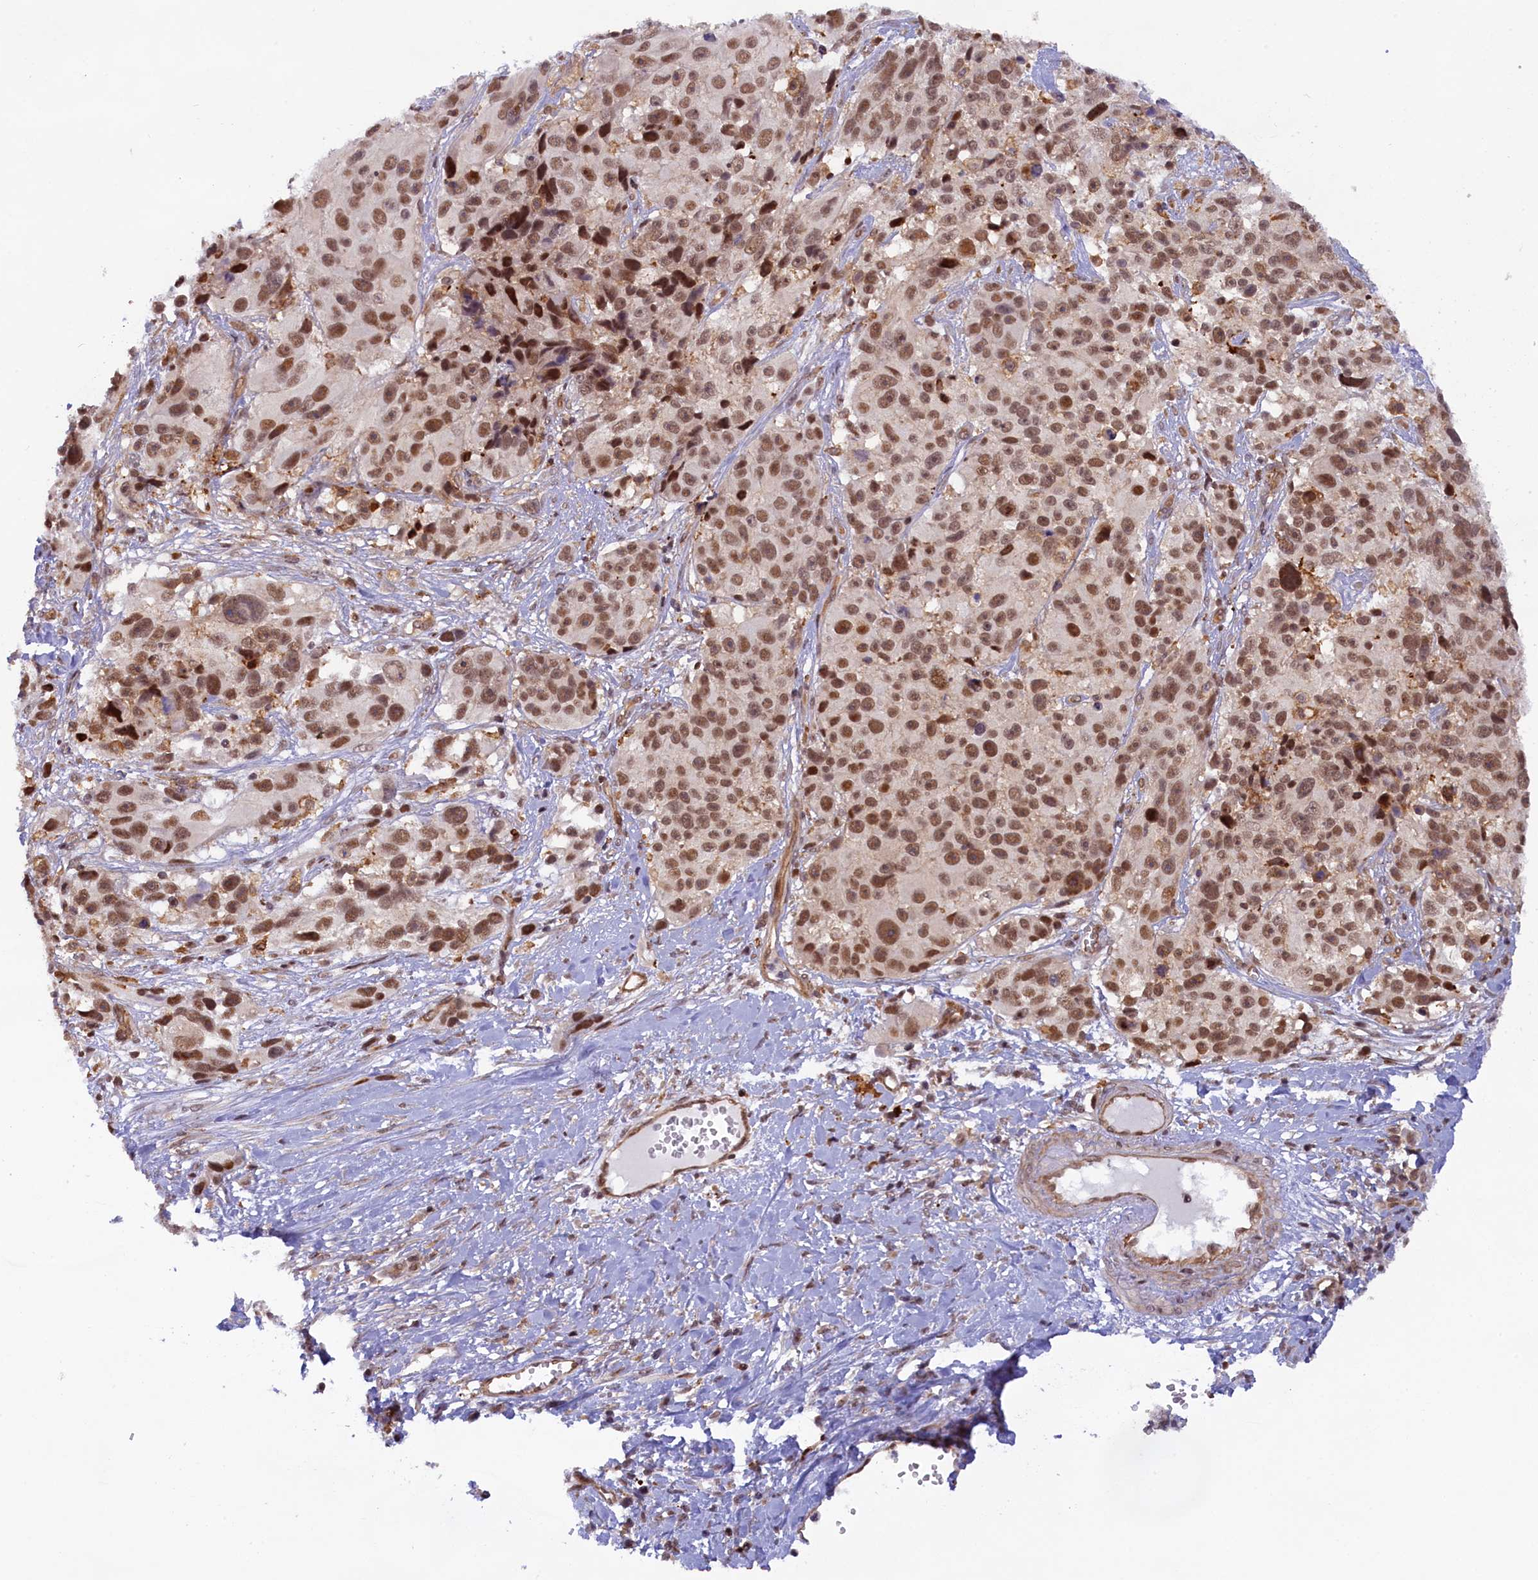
{"staining": {"intensity": "moderate", "quantity": ">75%", "location": "nuclear"}, "tissue": "melanoma", "cell_type": "Tumor cells", "image_type": "cancer", "snomed": [{"axis": "morphology", "description": "Malignant melanoma, NOS"}, {"axis": "topography", "description": "Skin"}], "caption": "Tumor cells show moderate nuclear positivity in approximately >75% of cells in melanoma.", "gene": "FCHO1", "patient": {"sex": "male", "age": 84}}